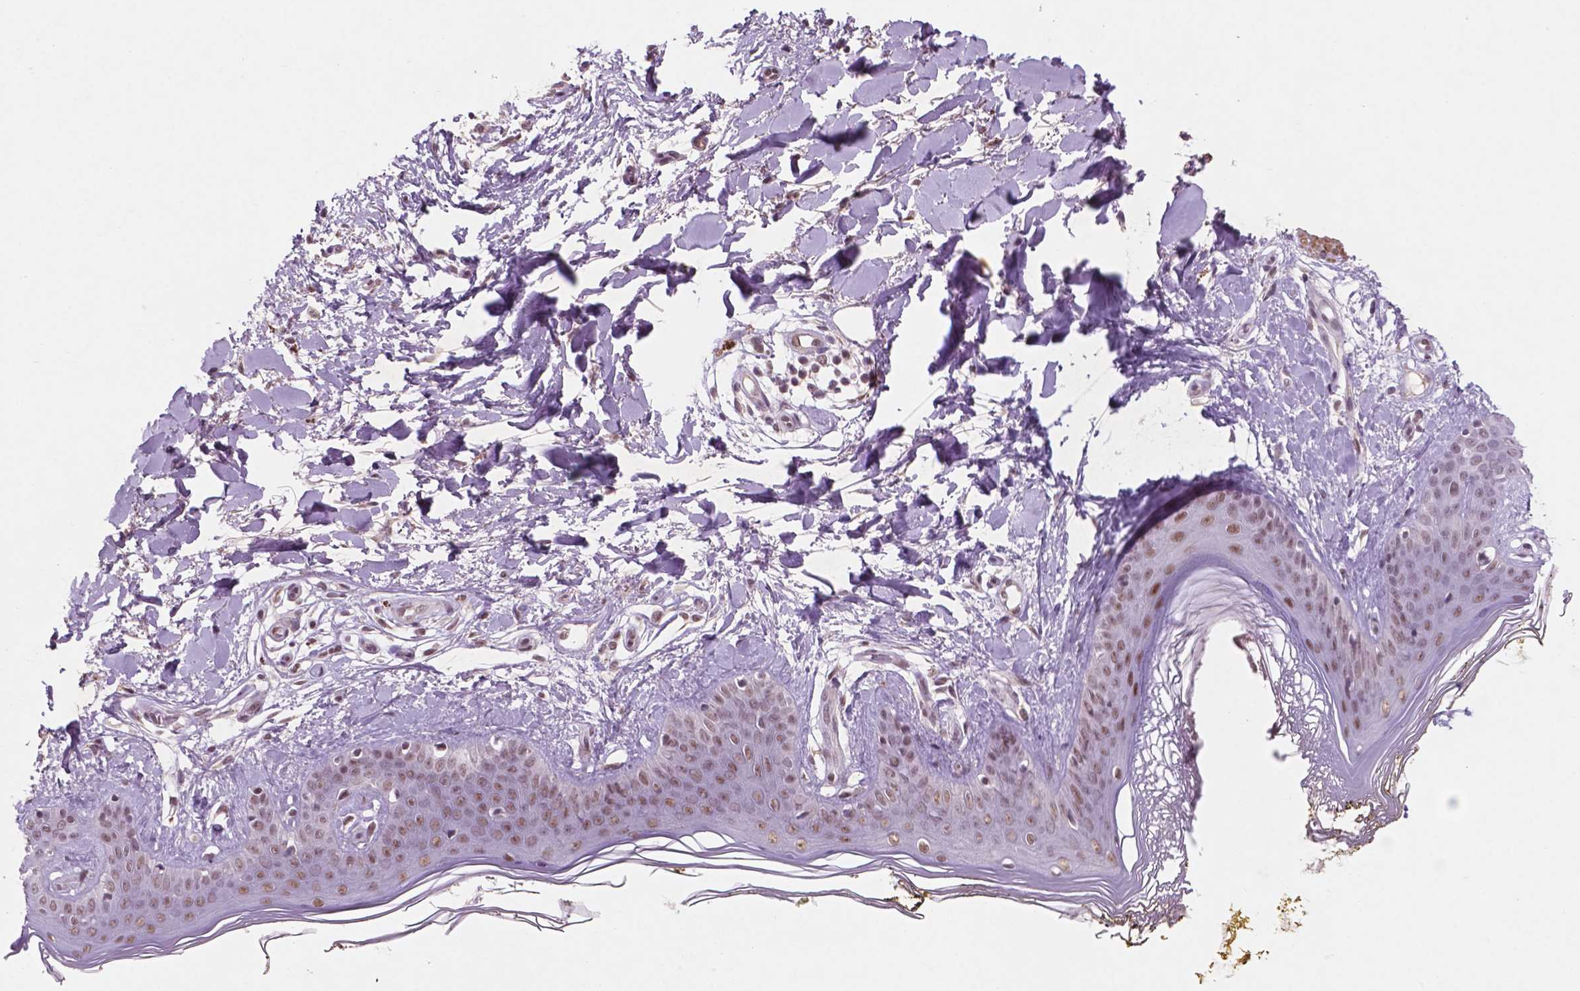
{"staining": {"intensity": "moderate", "quantity": ">75%", "location": "nuclear"}, "tissue": "skin", "cell_type": "Fibroblasts", "image_type": "normal", "snomed": [{"axis": "morphology", "description": "Normal tissue, NOS"}, {"axis": "topography", "description": "Skin"}], "caption": "Moderate nuclear protein positivity is appreciated in about >75% of fibroblasts in skin. (IHC, brightfield microscopy, high magnification).", "gene": "CTR9", "patient": {"sex": "female", "age": 34}}